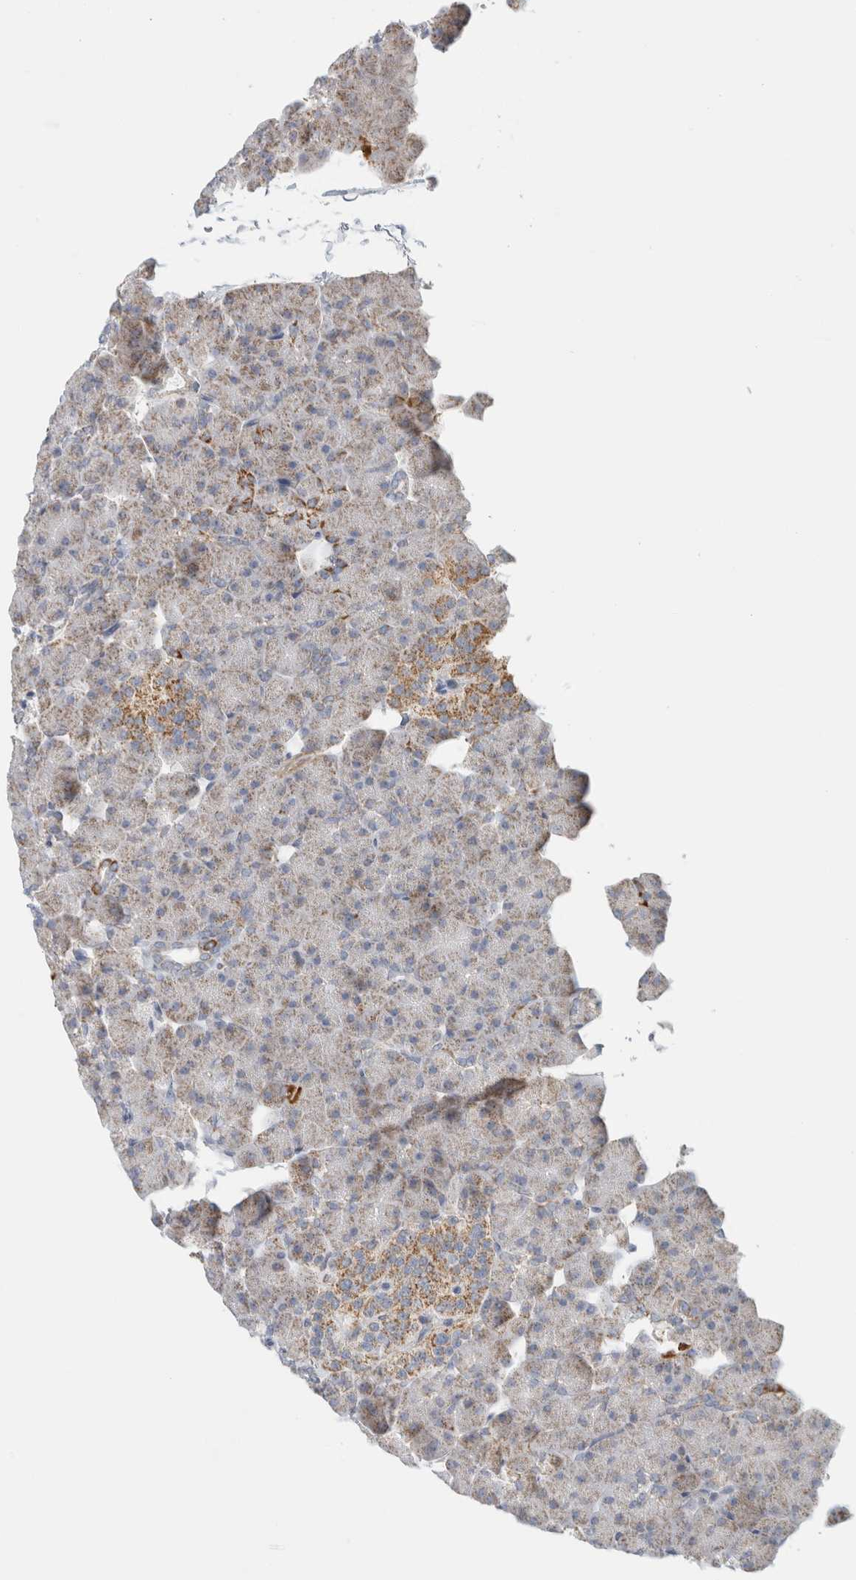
{"staining": {"intensity": "moderate", "quantity": "<25%", "location": "cytoplasmic/membranous"}, "tissue": "pancreas", "cell_type": "Exocrine glandular cells", "image_type": "normal", "snomed": [{"axis": "morphology", "description": "Normal tissue, NOS"}, {"axis": "topography", "description": "Pancreas"}], "caption": "DAB (3,3'-diaminobenzidine) immunohistochemical staining of normal pancreas exhibits moderate cytoplasmic/membranous protein staining in approximately <25% of exocrine glandular cells.", "gene": "MRM3", "patient": {"sex": "male", "age": 35}}